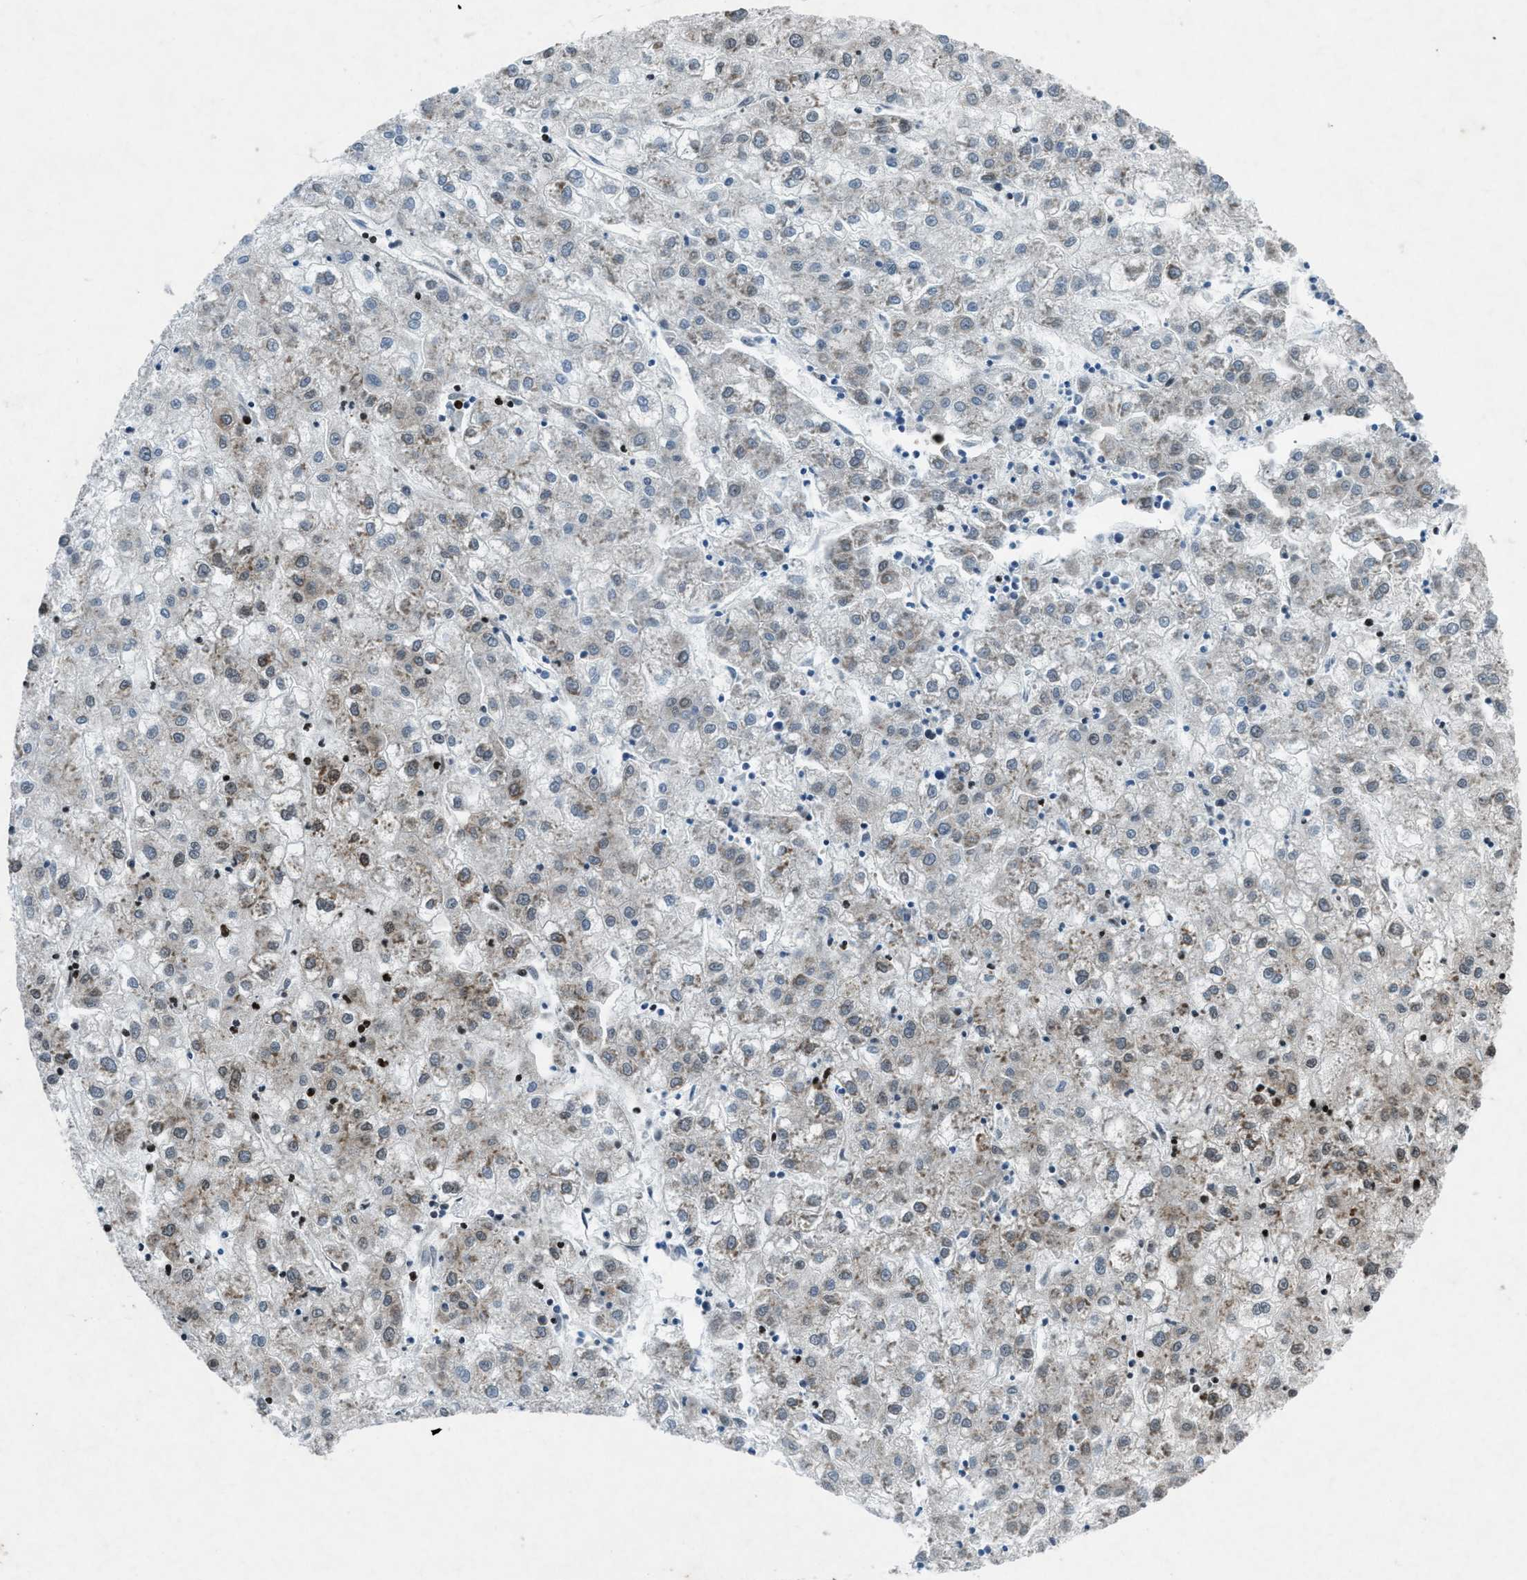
{"staining": {"intensity": "weak", "quantity": "<25%", "location": "cytoplasmic/membranous"}, "tissue": "liver cancer", "cell_type": "Tumor cells", "image_type": "cancer", "snomed": [{"axis": "morphology", "description": "Carcinoma, Hepatocellular, NOS"}, {"axis": "topography", "description": "Liver"}], "caption": "The immunohistochemistry (IHC) micrograph has no significant staining in tumor cells of liver cancer tissue.", "gene": "NXF1", "patient": {"sex": "male", "age": 72}}